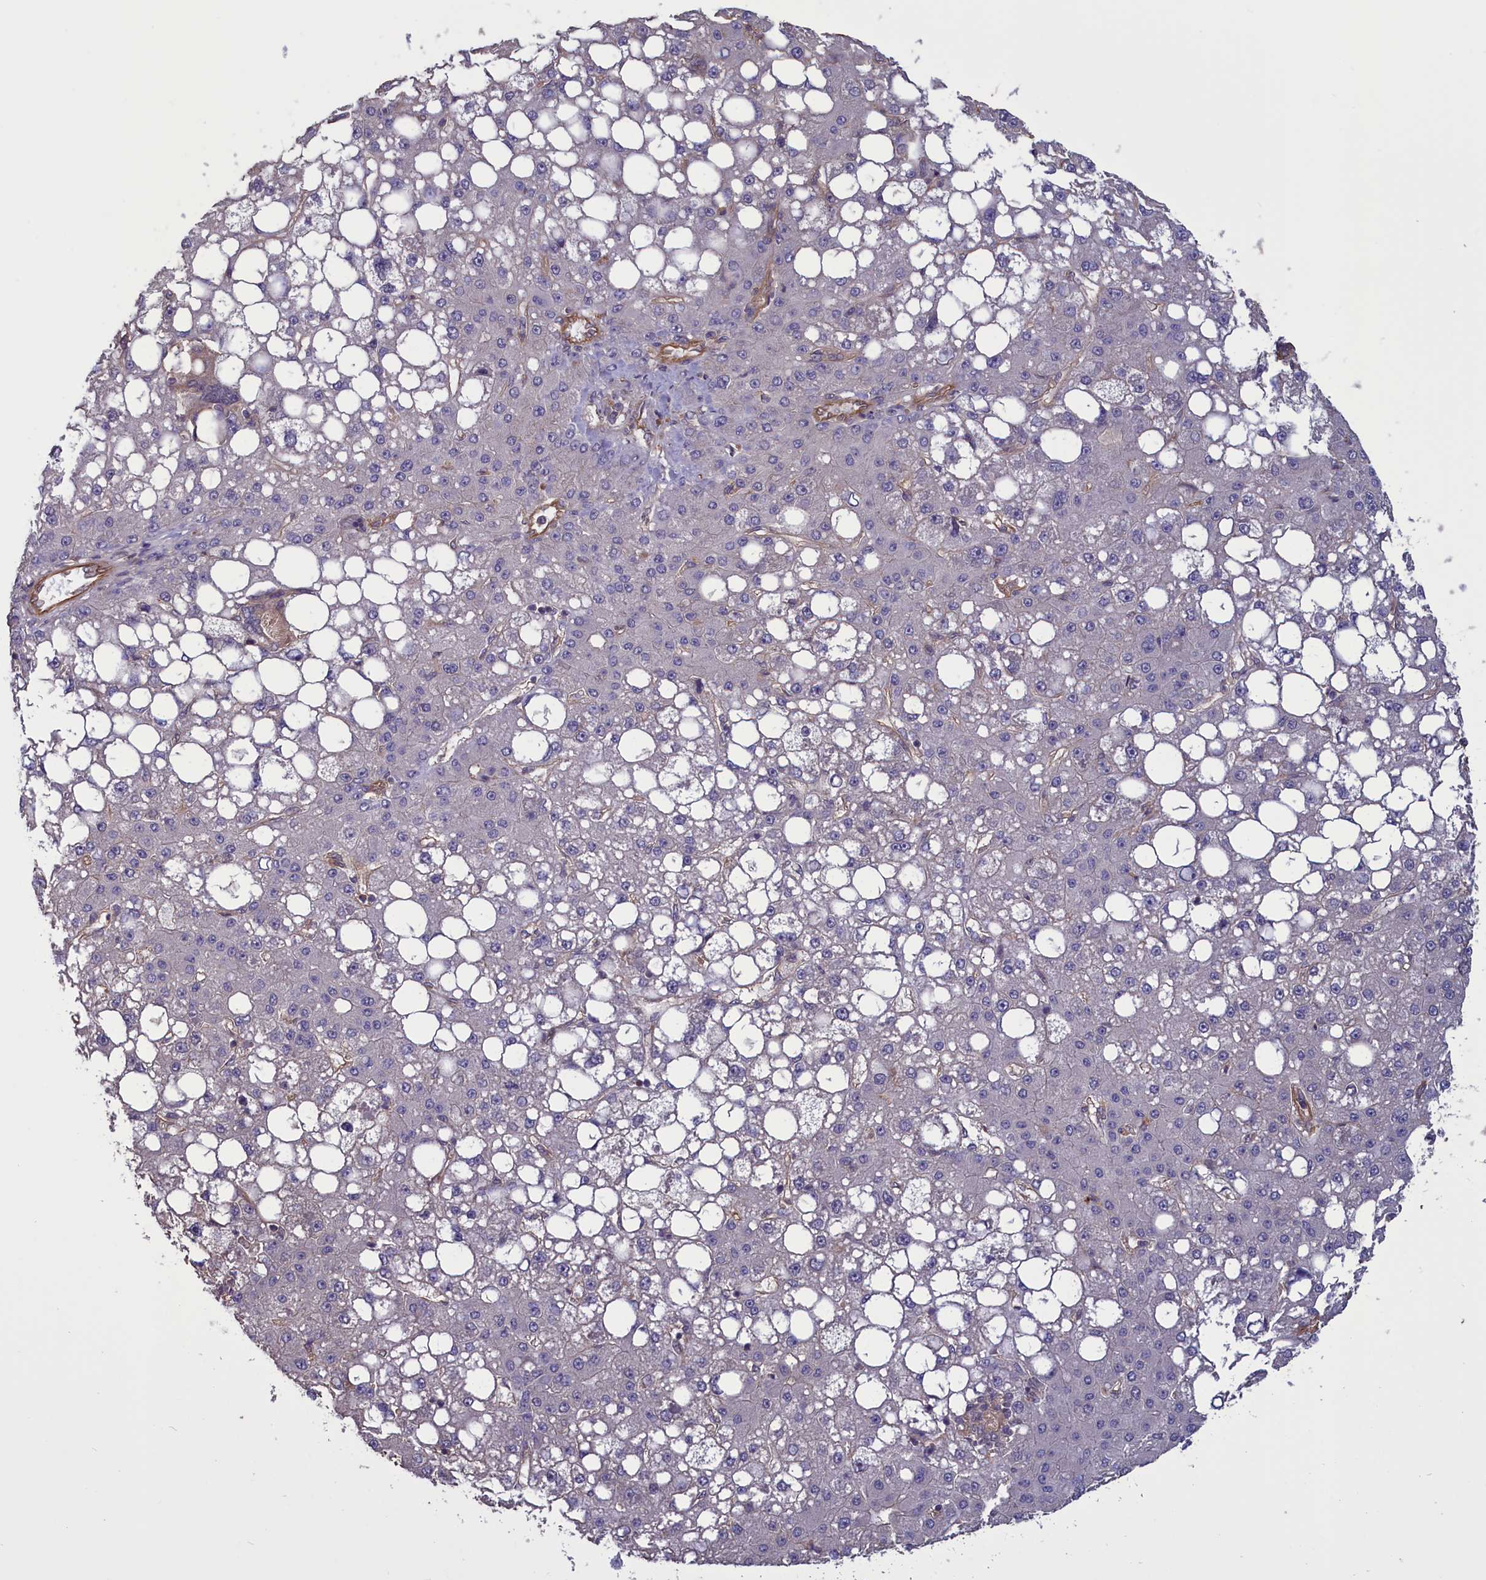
{"staining": {"intensity": "negative", "quantity": "none", "location": "none"}, "tissue": "liver cancer", "cell_type": "Tumor cells", "image_type": "cancer", "snomed": [{"axis": "morphology", "description": "Carcinoma, Hepatocellular, NOS"}, {"axis": "topography", "description": "Liver"}], "caption": "Tumor cells show no significant staining in liver cancer (hepatocellular carcinoma). (Immunohistochemistry, brightfield microscopy, high magnification).", "gene": "DAPK3", "patient": {"sex": "male", "age": 67}}